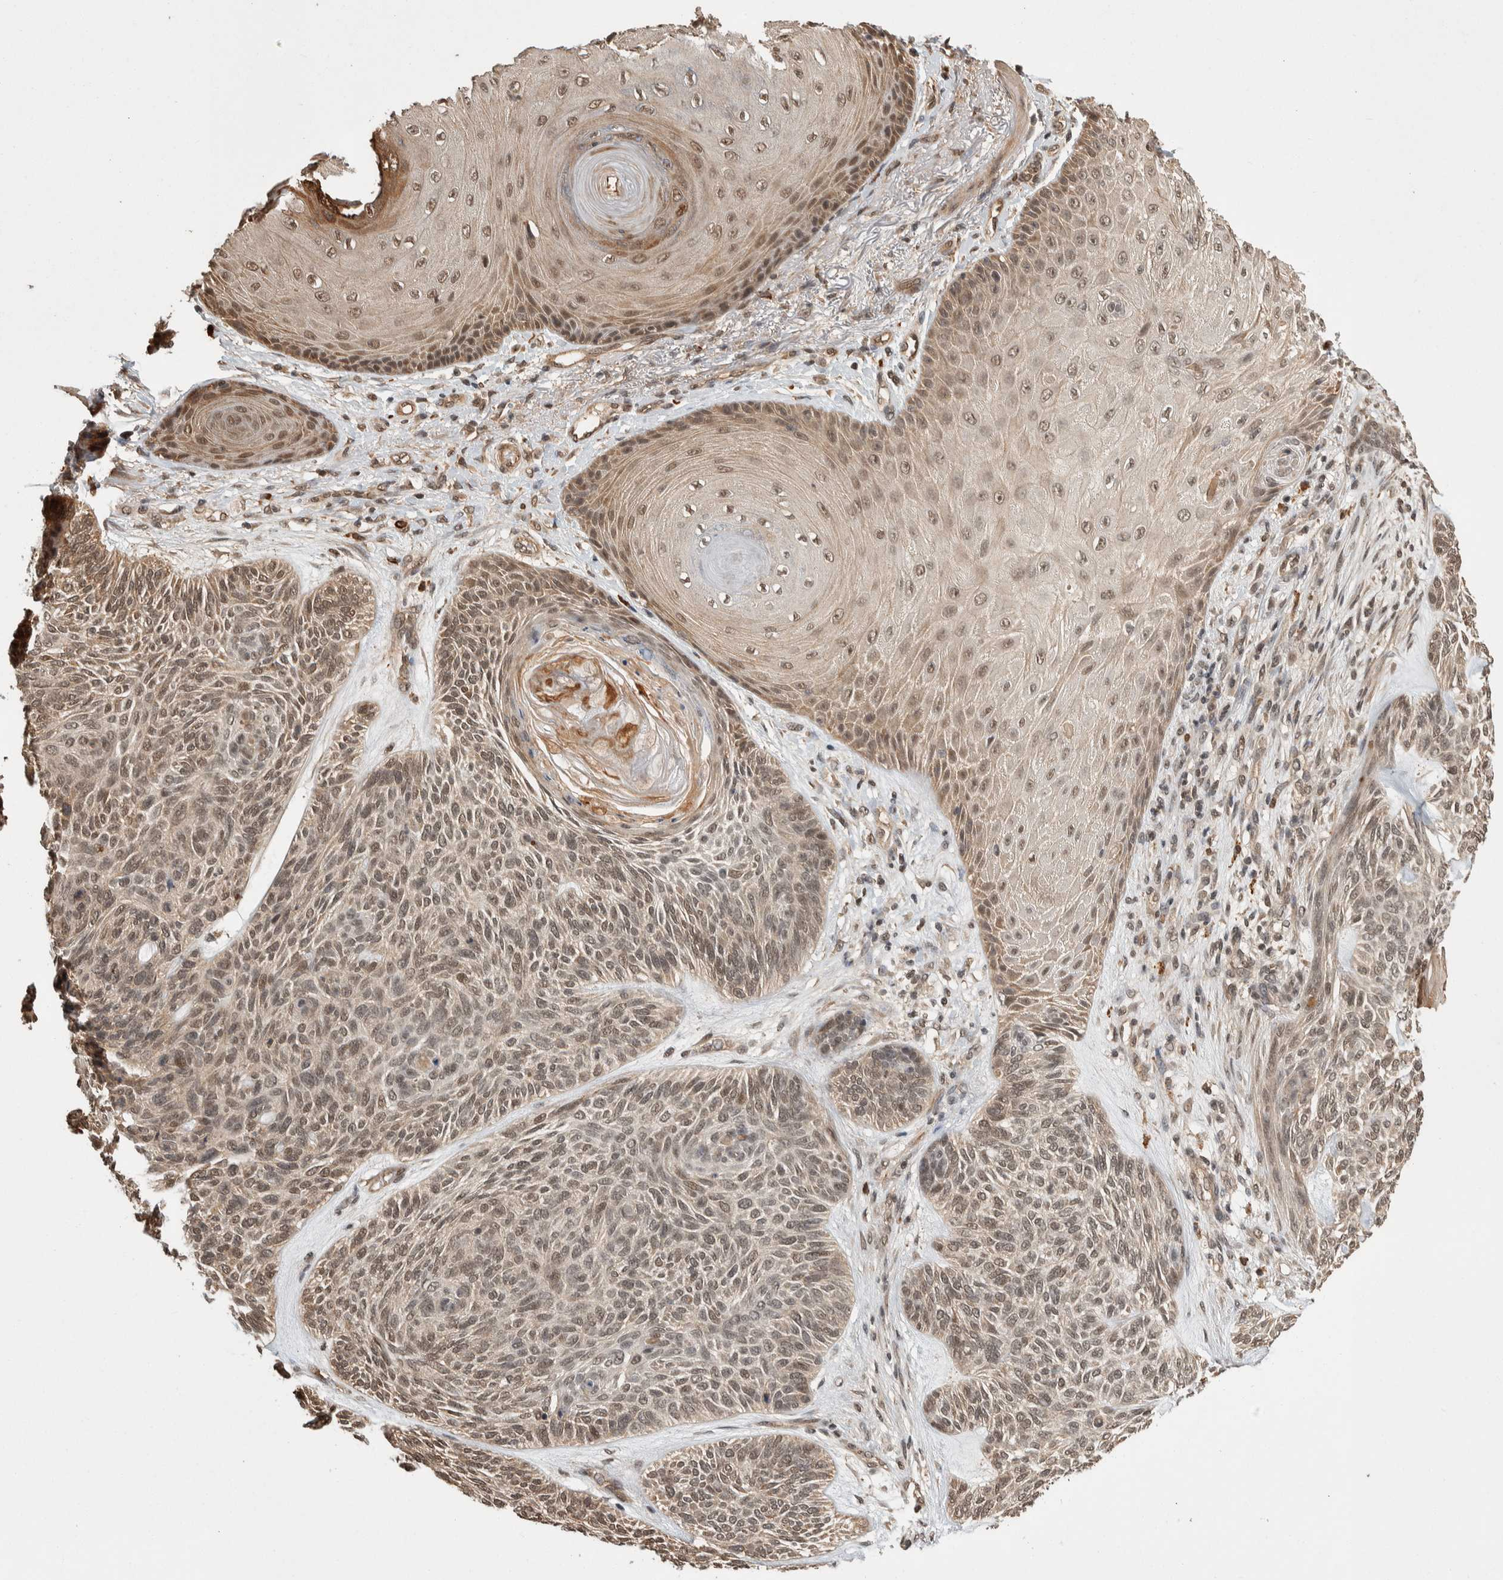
{"staining": {"intensity": "weak", "quantity": ">75%", "location": "nuclear"}, "tissue": "skin cancer", "cell_type": "Tumor cells", "image_type": "cancer", "snomed": [{"axis": "morphology", "description": "Basal cell carcinoma"}, {"axis": "topography", "description": "Skin"}], "caption": "Skin cancer was stained to show a protein in brown. There is low levels of weak nuclear positivity in about >75% of tumor cells.", "gene": "ZNF592", "patient": {"sex": "male", "age": 55}}